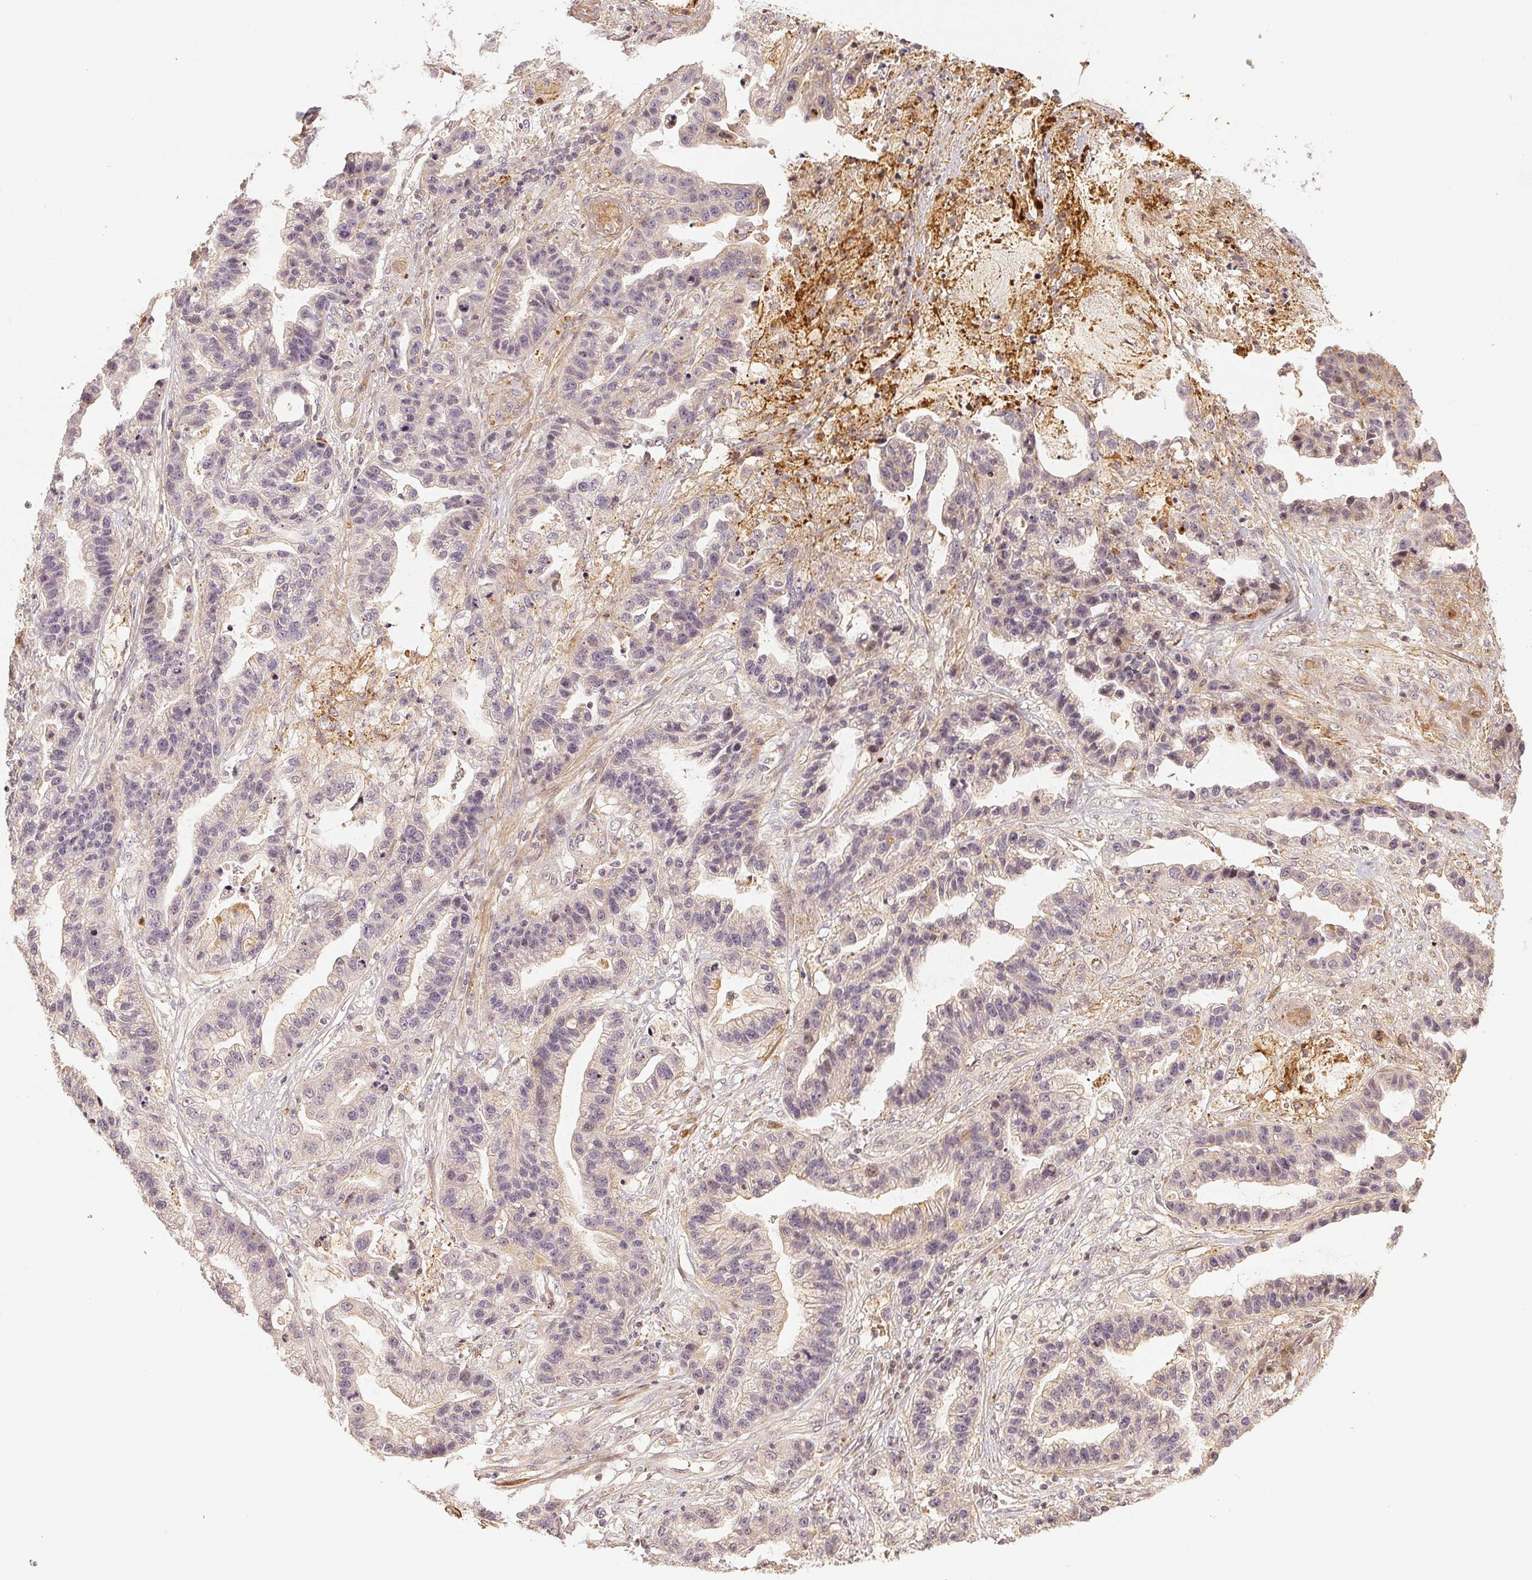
{"staining": {"intensity": "negative", "quantity": "none", "location": "none"}, "tissue": "stomach cancer", "cell_type": "Tumor cells", "image_type": "cancer", "snomed": [{"axis": "morphology", "description": "Adenocarcinoma, NOS"}, {"axis": "topography", "description": "Stomach"}], "caption": "Photomicrograph shows no significant protein staining in tumor cells of stomach cancer.", "gene": "SERPINE1", "patient": {"sex": "male", "age": 83}}